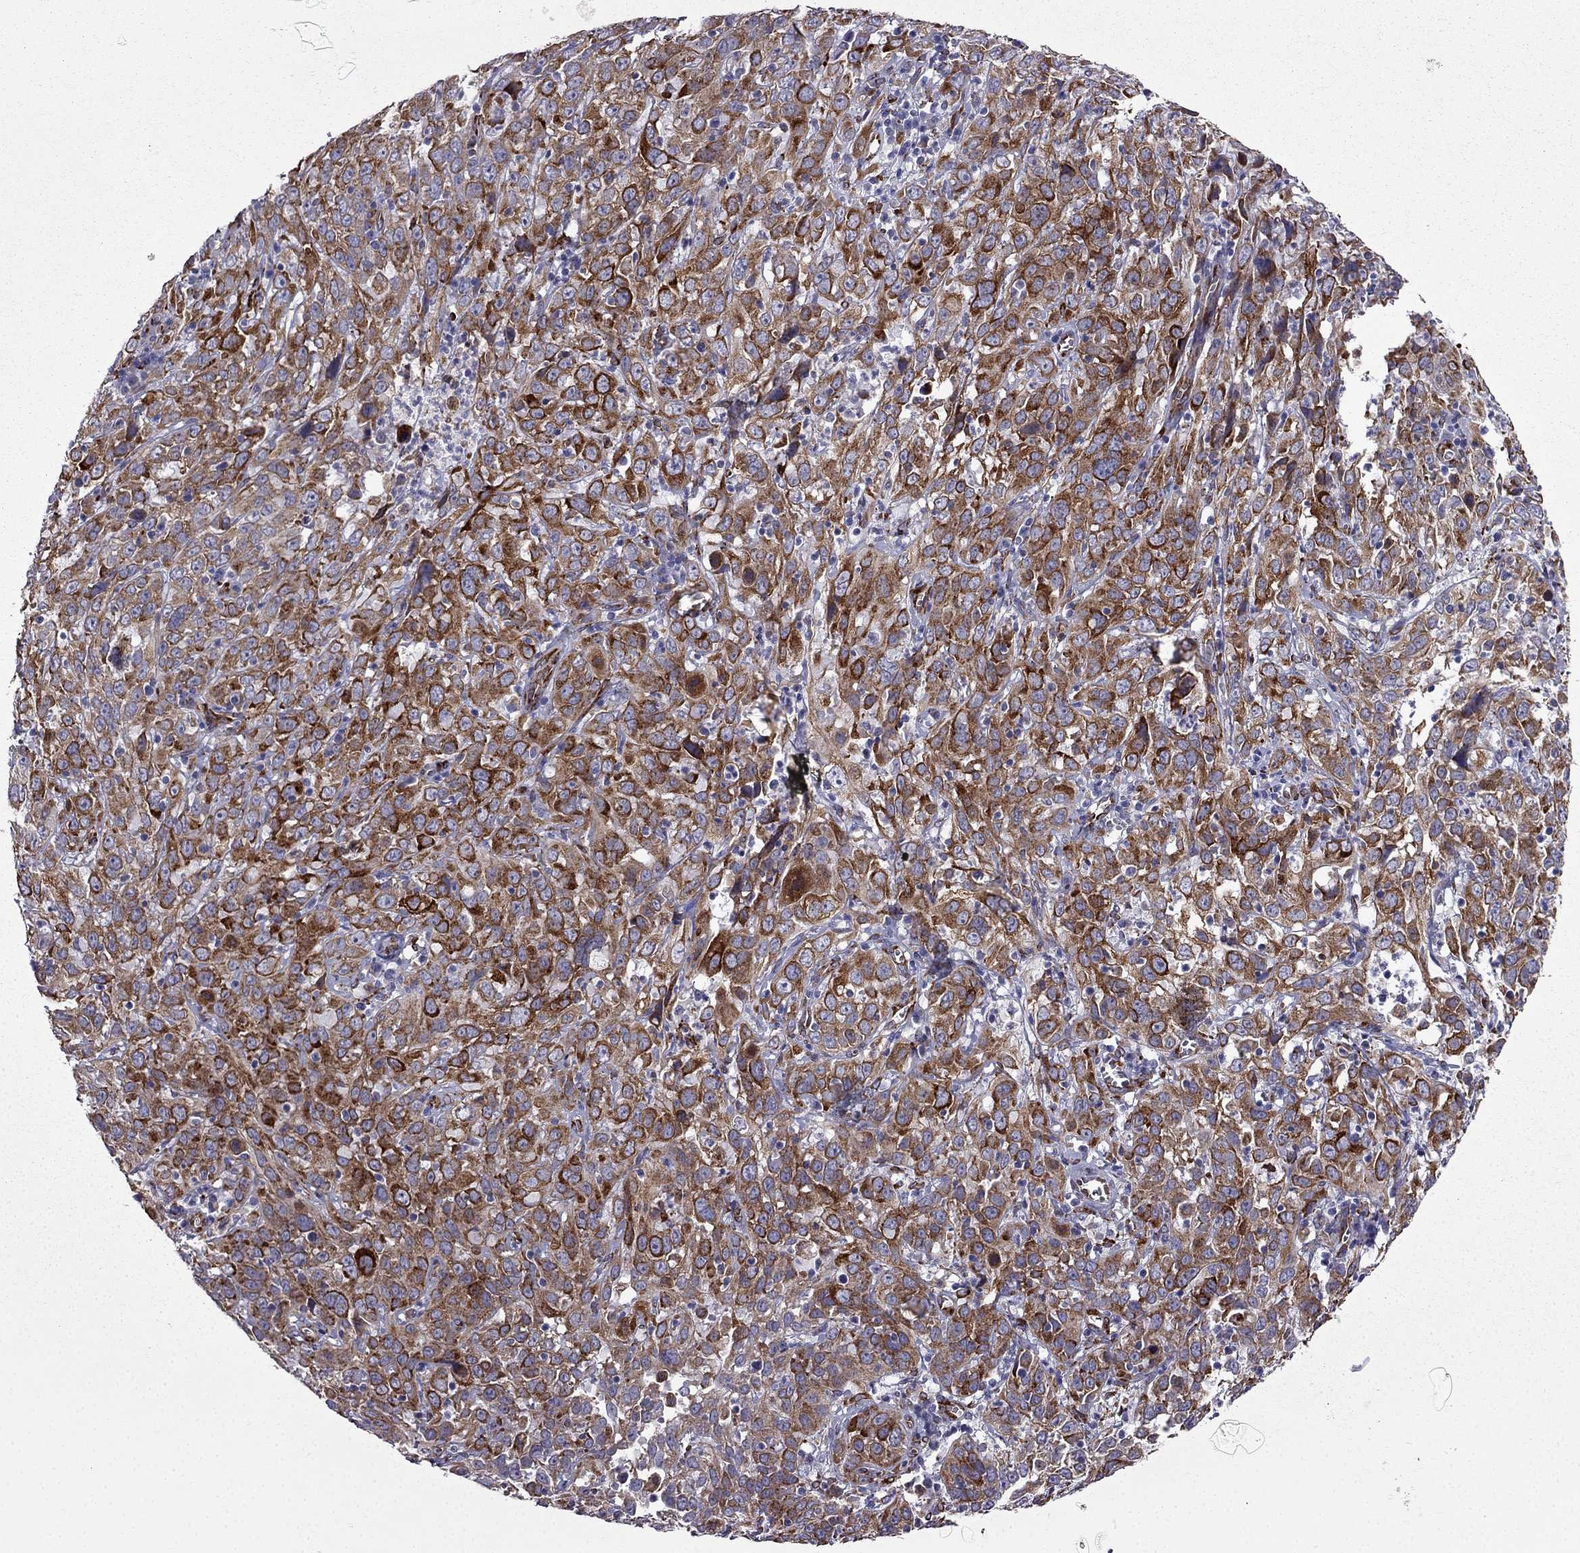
{"staining": {"intensity": "strong", "quantity": ">75%", "location": "cytoplasmic/membranous"}, "tissue": "cervical cancer", "cell_type": "Tumor cells", "image_type": "cancer", "snomed": [{"axis": "morphology", "description": "Squamous cell carcinoma, NOS"}, {"axis": "topography", "description": "Cervix"}], "caption": "A high amount of strong cytoplasmic/membranous expression is identified in about >75% of tumor cells in cervical cancer (squamous cell carcinoma) tissue.", "gene": "IKBIP", "patient": {"sex": "female", "age": 32}}